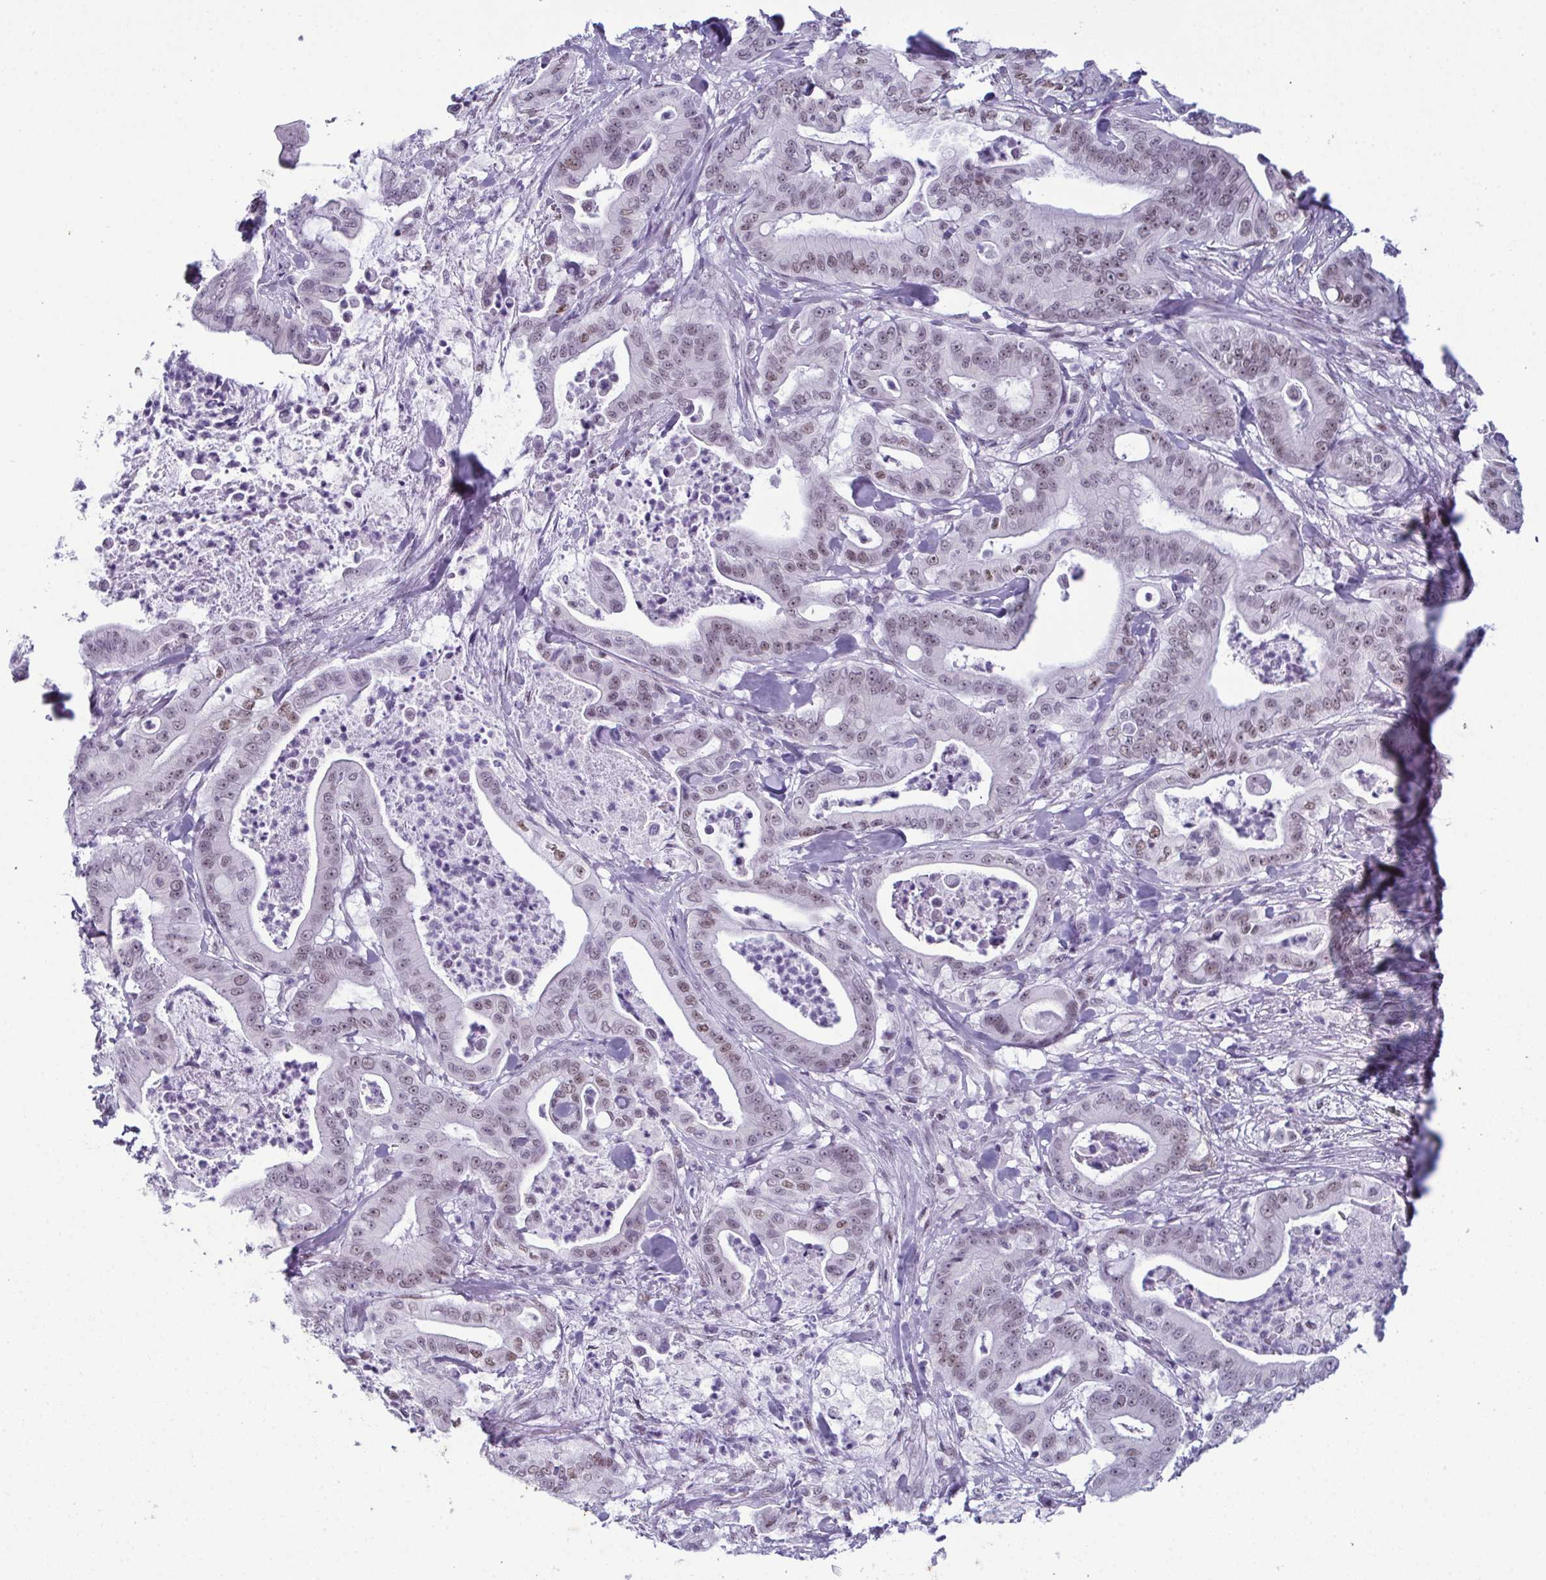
{"staining": {"intensity": "moderate", "quantity": "25%-75%", "location": "nuclear"}, "tissue": "pancreatic cancer", "cell_type": "Tumor cells", "image_type": "cancer", "snomed": [{"axis": "morphology", "description": "Adenocarcinoma, NOS"}, {"axis": "topography", "description": "Pancreas"}], "caption": "Pancreatic cancer (adenocarcinoma) tissue displays moderate nuclear expression in about 25%-75% of tumor cells The protein of interest is stained brown, and the nuclei are stained in blue (DAB IHC with brightfield microscopy, high magnification).", "gene": "RBM7", "patient": {"sex": "male", "age": 71}}